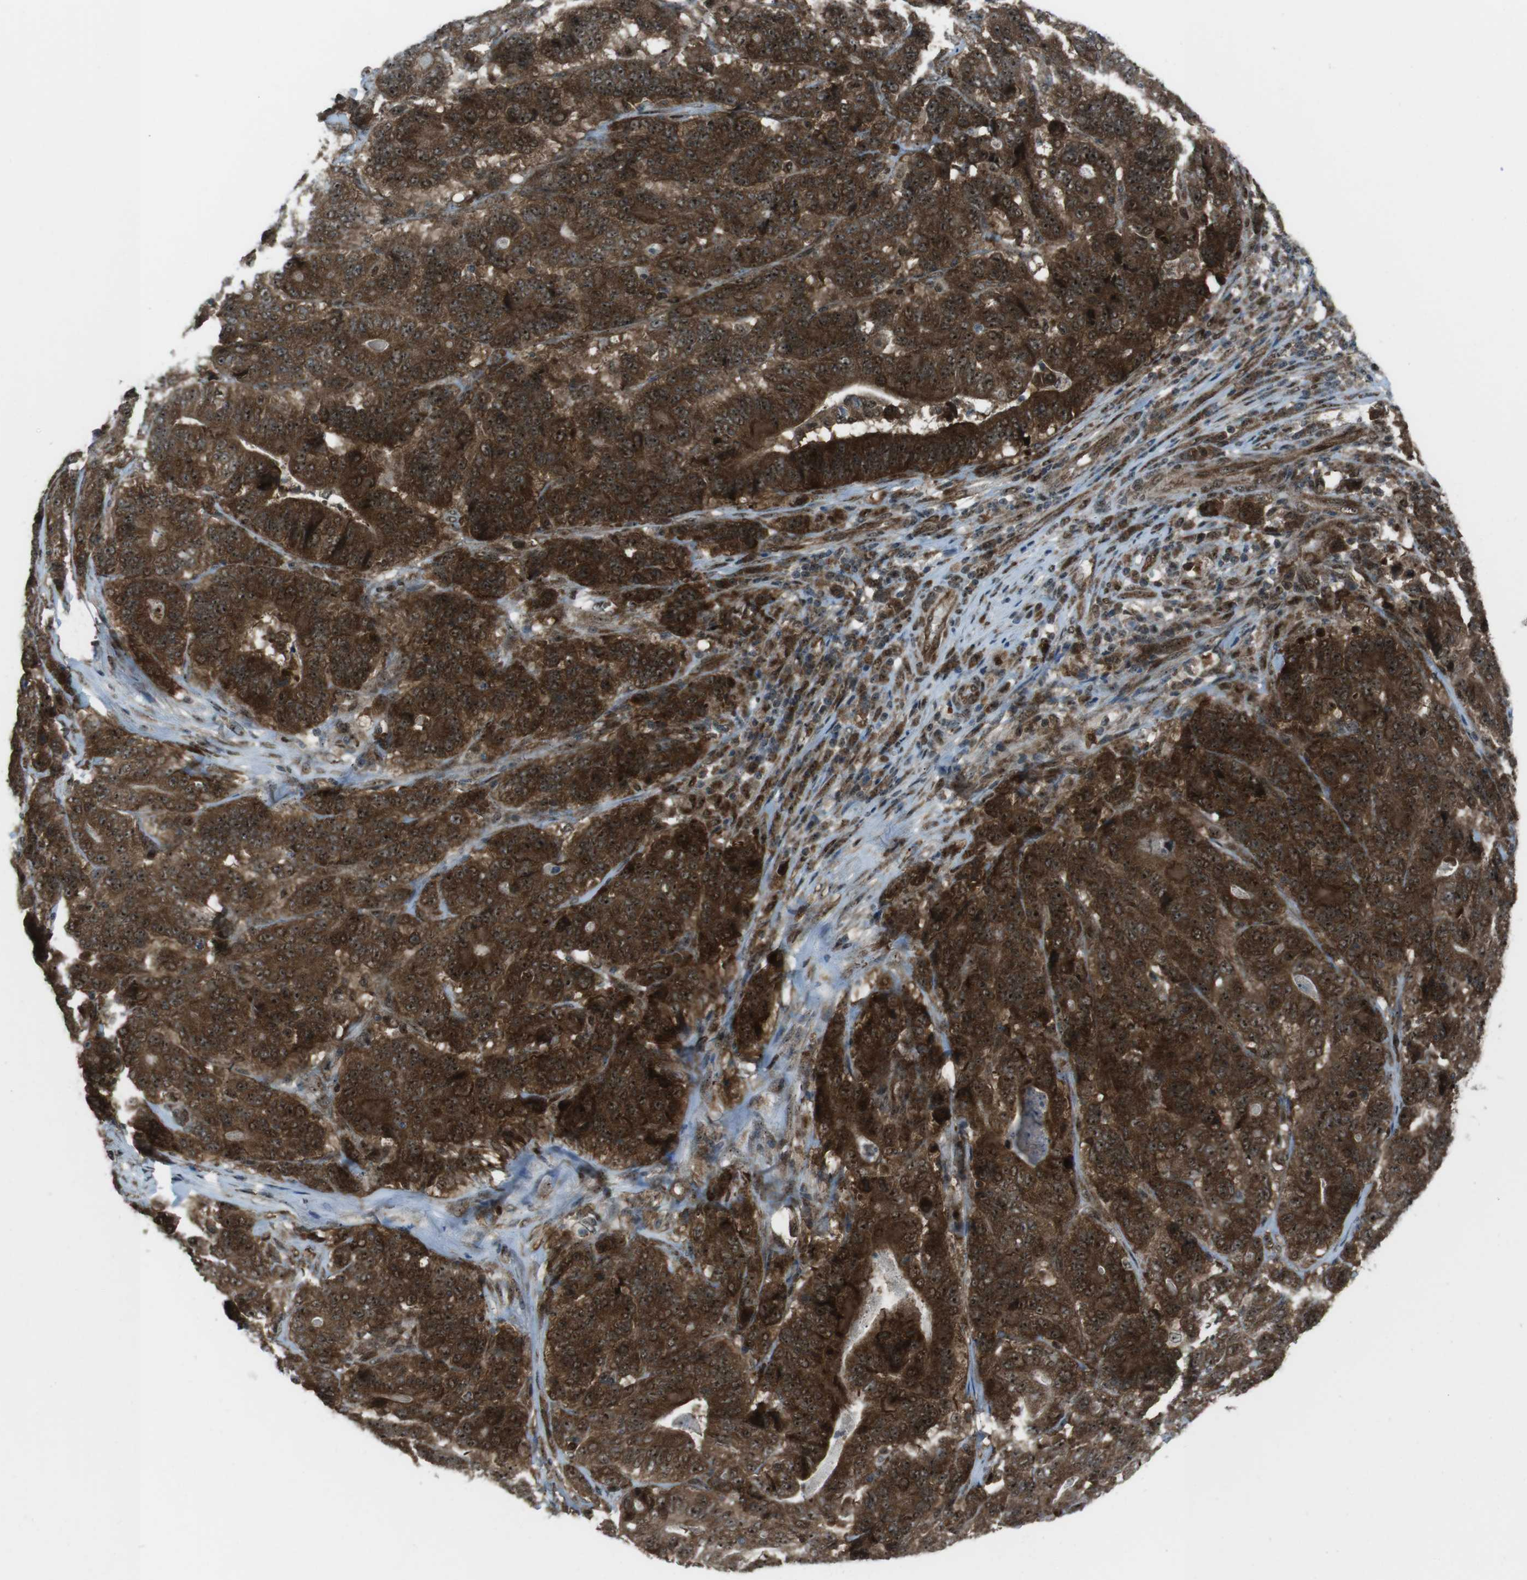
{"staining": {"intensity": "strong", "quantity": ">75%", "location": "cytoplasmic/membranous,nuclear"}, "tissue": "stomach cancer", "cell_type": "Tumor cells", "image_type": "cancer", "snomed": [{"axis": "morphology", "description": "Adenocarcinoma, NOS"}, {"axis": "topography", "description": "Stomach"}], "caption": "IHC staining of stomach cancer (adenocarcinoma), which exhibits high levels of strong cytoplasmic/membranous and nuclear staining in about >75% of tumor cells indicating strong cytoplasmic/membranous and nuclear protein positivity. The staining was performed using DAB (brown) for protein detection and nuclei were counterstained in hematoxylin (blue).", "gene": "CSNK1D", "patient": {"sex": "female", "age": 73}}